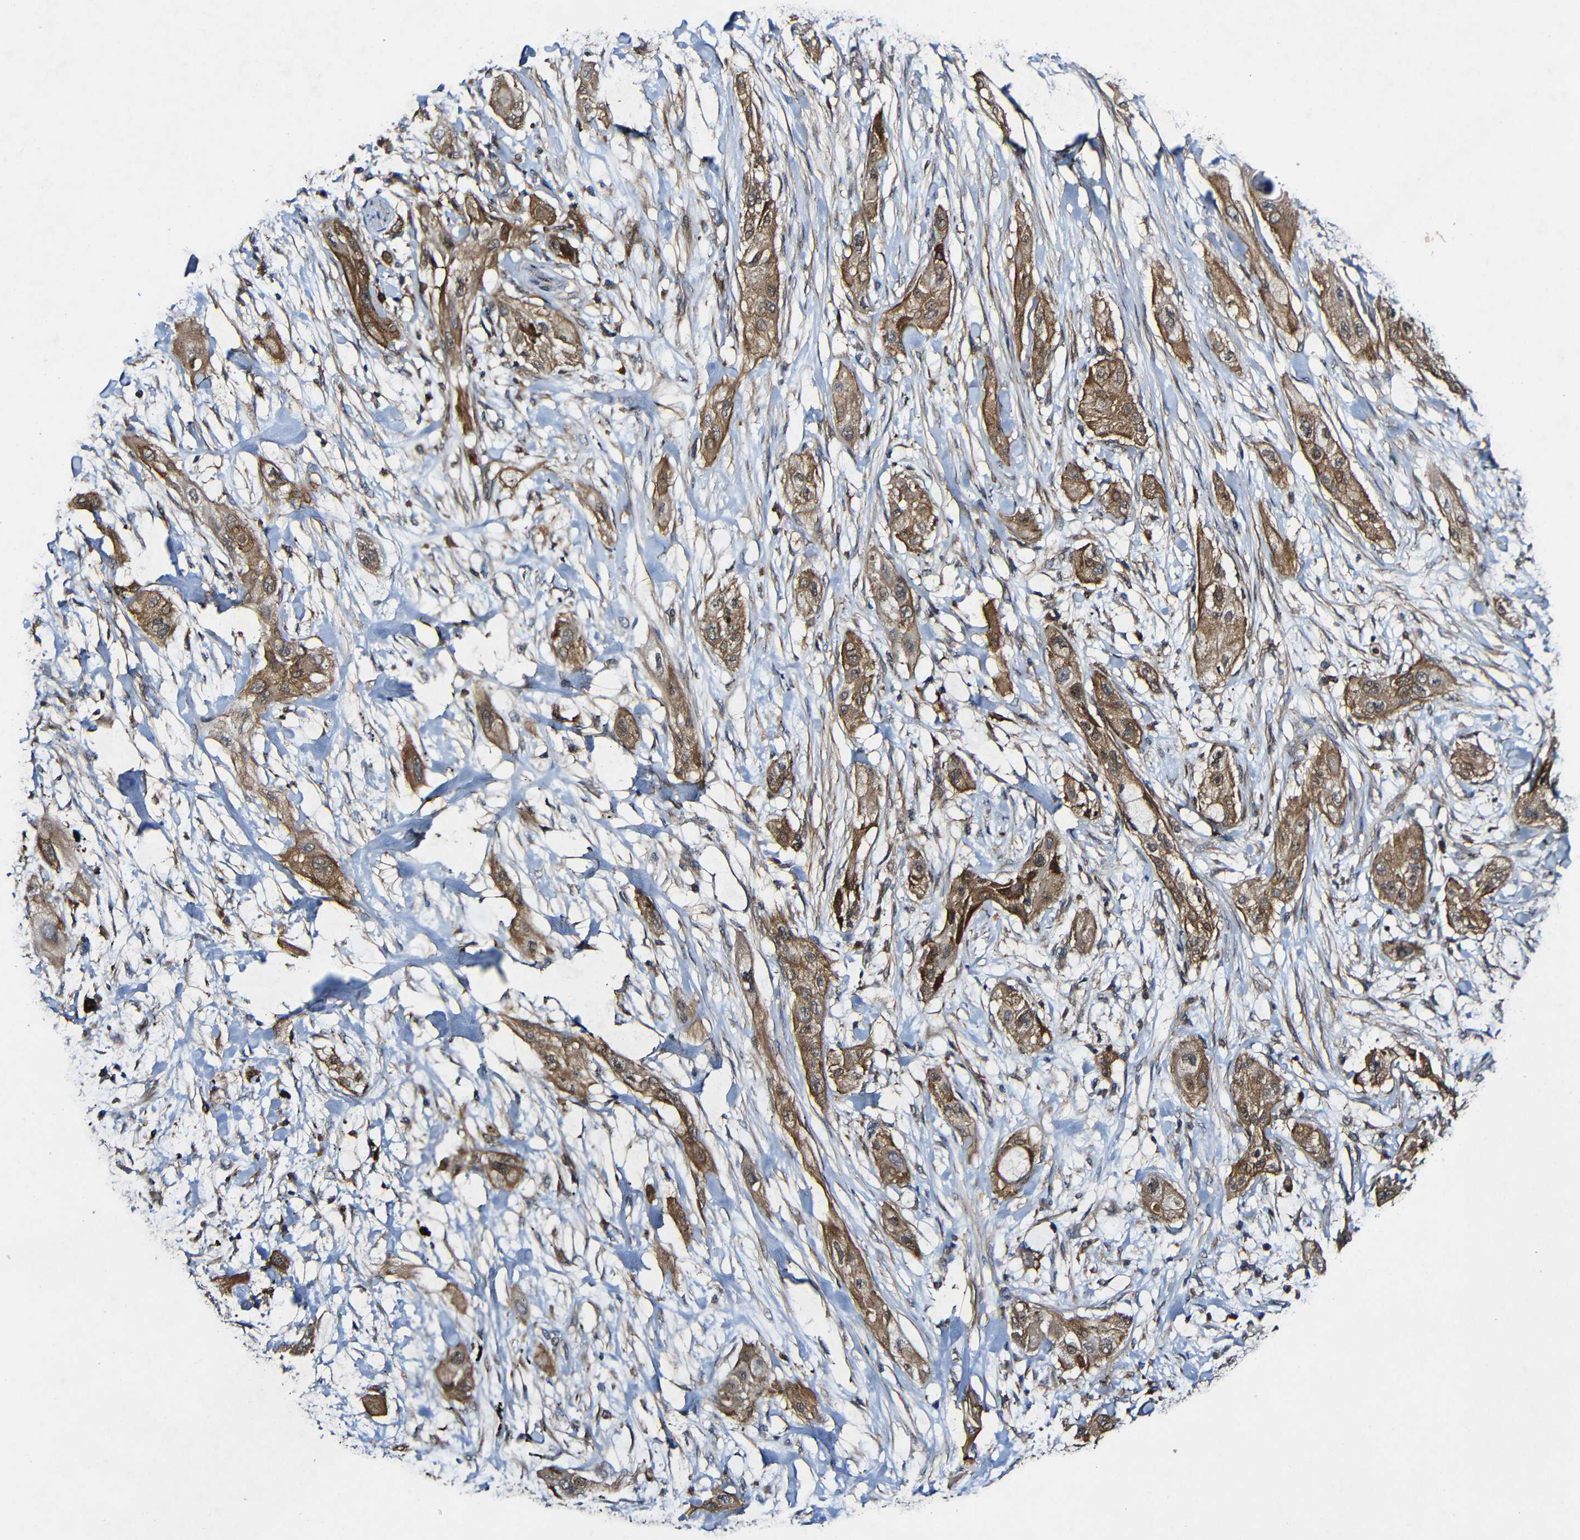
{"staining": {"intensity": "moderate", "quantity": ">75%", "location": "cytoplasmic/membranous"}, "tissue": "lung cancer", "cell_type": "Tumor cells", "image_type": "cancer", "snomed": [{"axis": "morphology", "description": "Squamous cell carcinoma, NOS"}, {"axis": "topography", "description": "Lung"}], "caption": "An image of lung cancer (squamous cell carcinoma) stained for a protein shows moderate cytoplasmic/membranous brown staining in tumor cells.", "gene": "GSDME", "patient": {"sex": "female", "age": 47}}